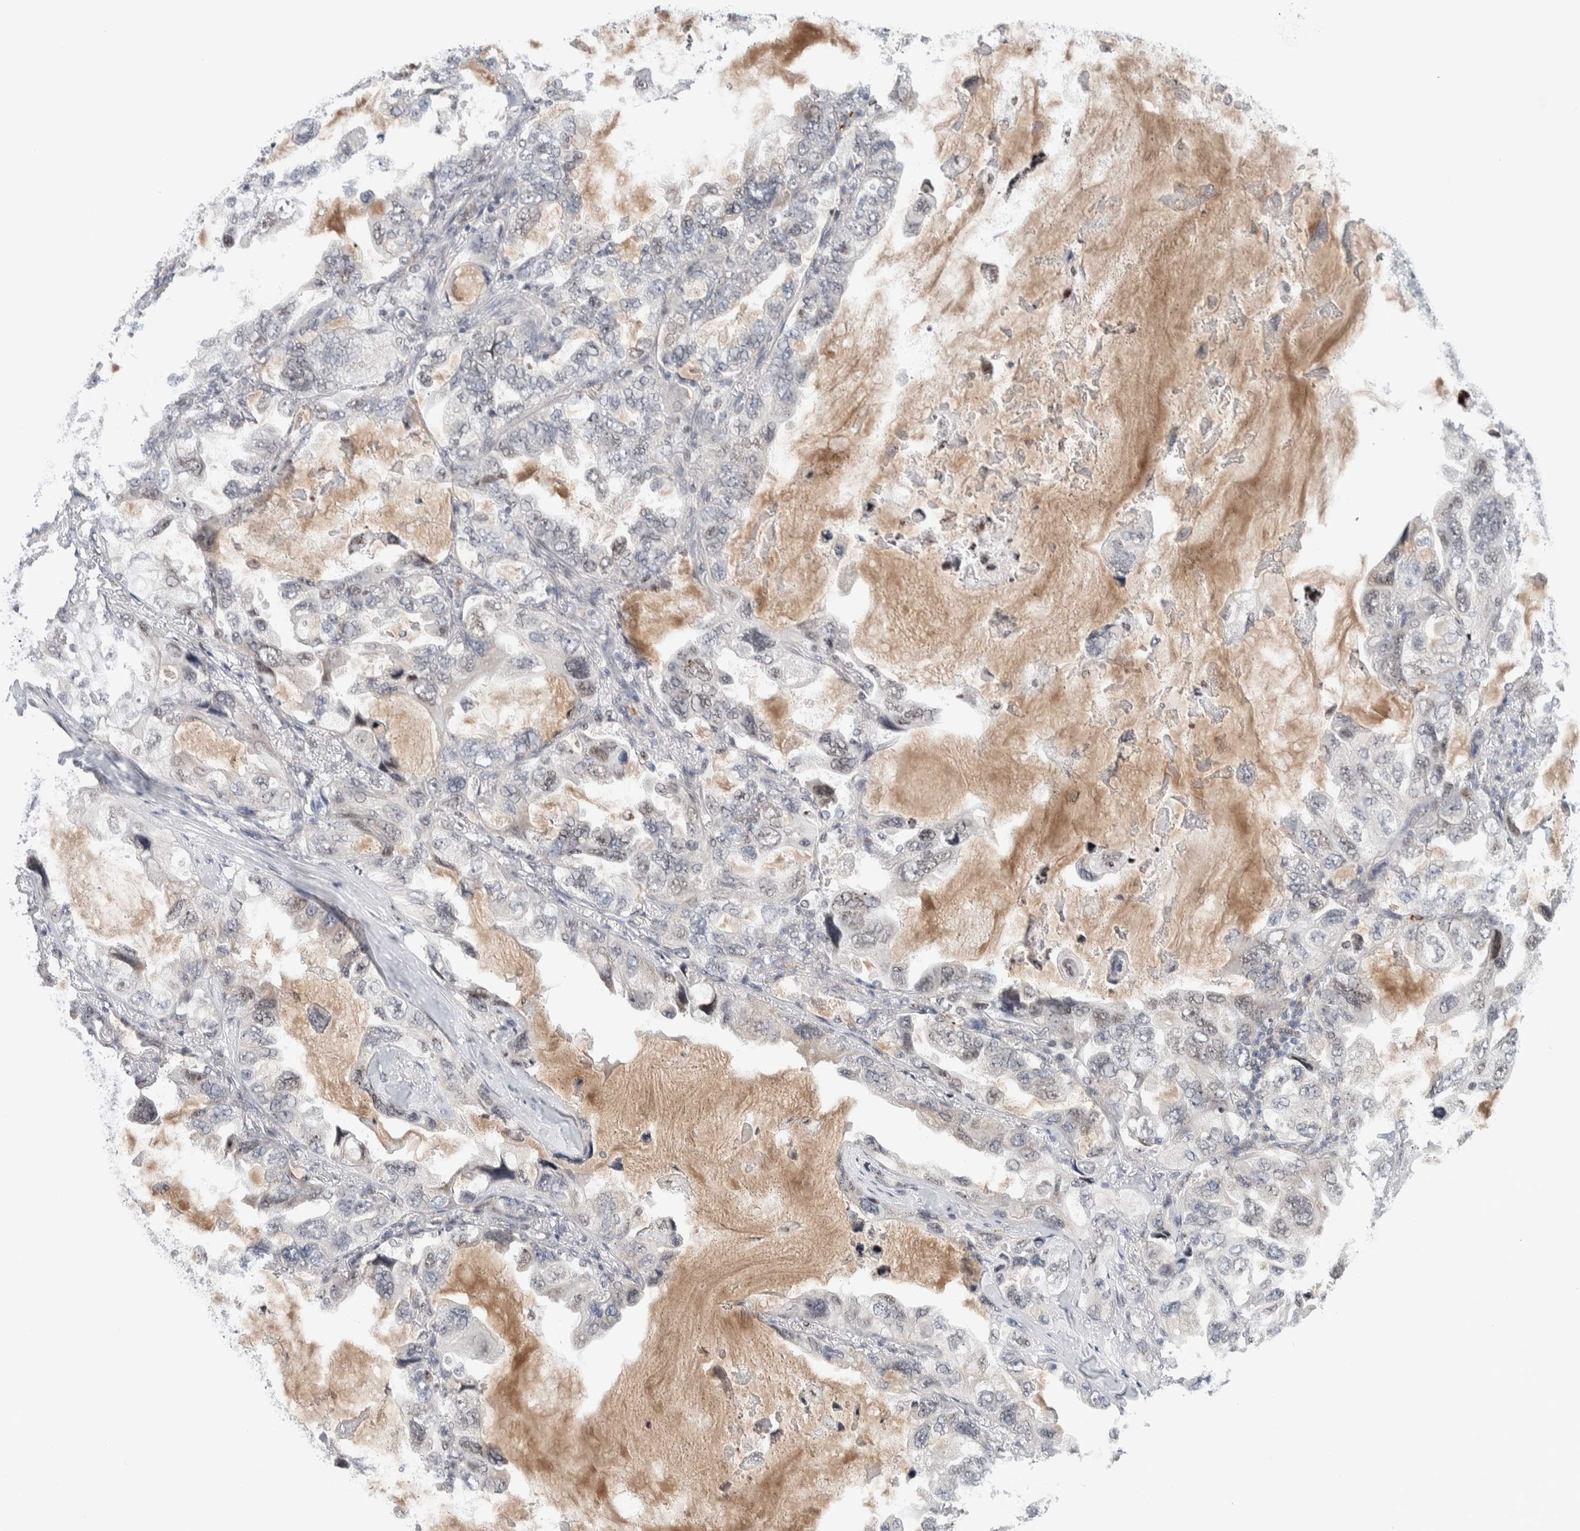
{"staining": {"intensity": "negative", "quantity": "none", "location": "none"}, "tissue": "lung cancer", "cell_type": "Tumor cells", "image_type": "cancer", "snomed": [{"axis": "morphology", "description": "Squamous cell carcinoma, NOS"}, {"axis": "topography", "description": "Lung"}], "caption": "High magnification brightfield microscopy of lung squamous cell carcinoma stained with DAB (brown) and counterstained with hematoxylin (blue): tumor cells show no significant staining.", "gene": "NEUROD1", "patient": {"sex": "female", "age": 73}}